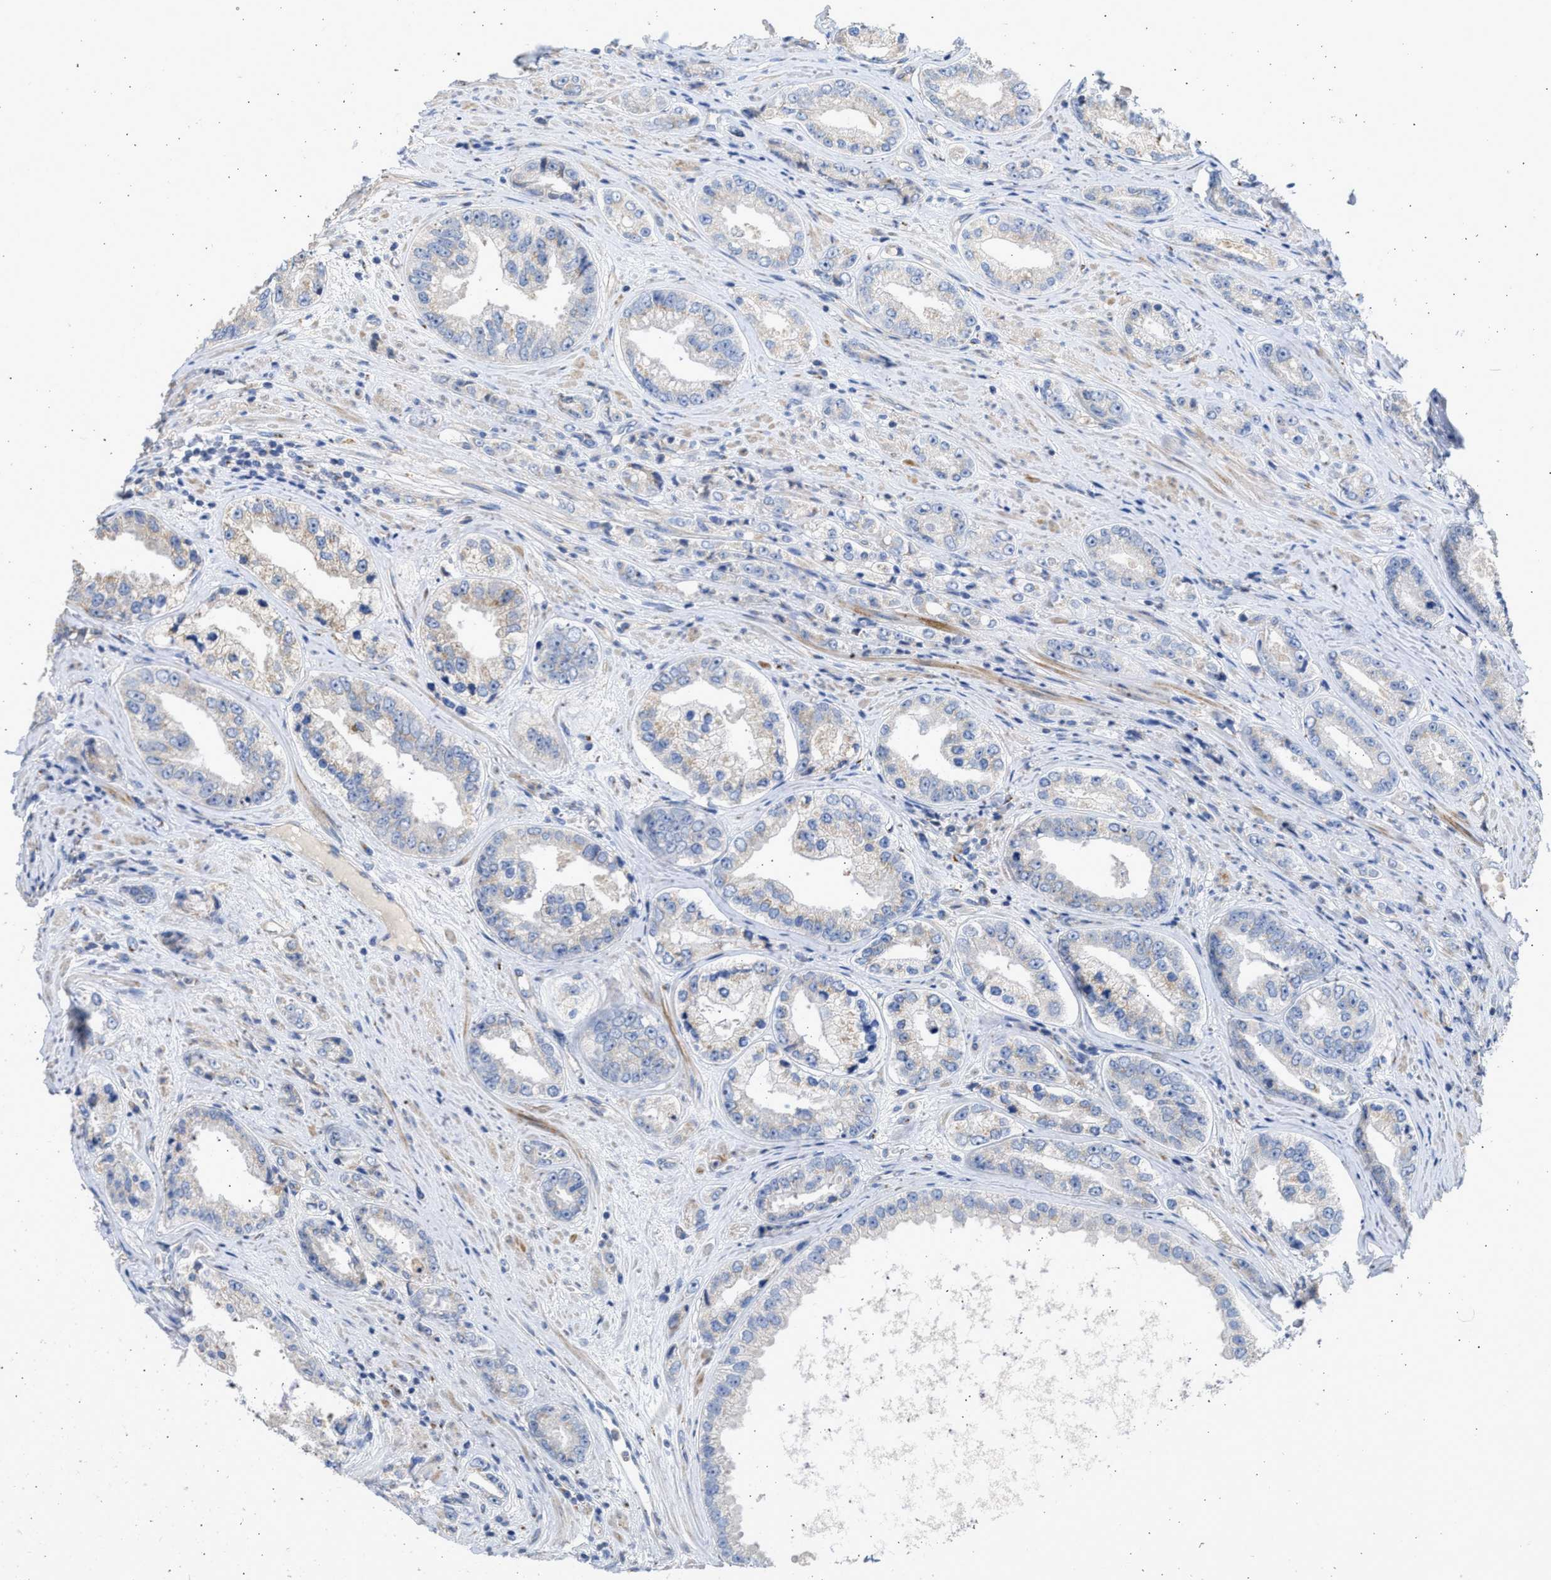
{"staining": {"intensity": "weak", "quantity": "<25%", "location": "cytoplasmic/membranous"}, "tissue": "prostate cancer", "cell_type": "Tumor cells", "image_type": "cancer", "snomed": [{"axis": "morphology", "description": "Adenocarcinoma, High grade"}, {"axis": "topography", "description": "Prostate"}], "caption": "Human prostate cancer stained for a protein using immunohistochemistry (IHC) exhibits no expression in tumor cells.", "gene": "IPO8", "patient": {"sex": "male", "age": 61}}